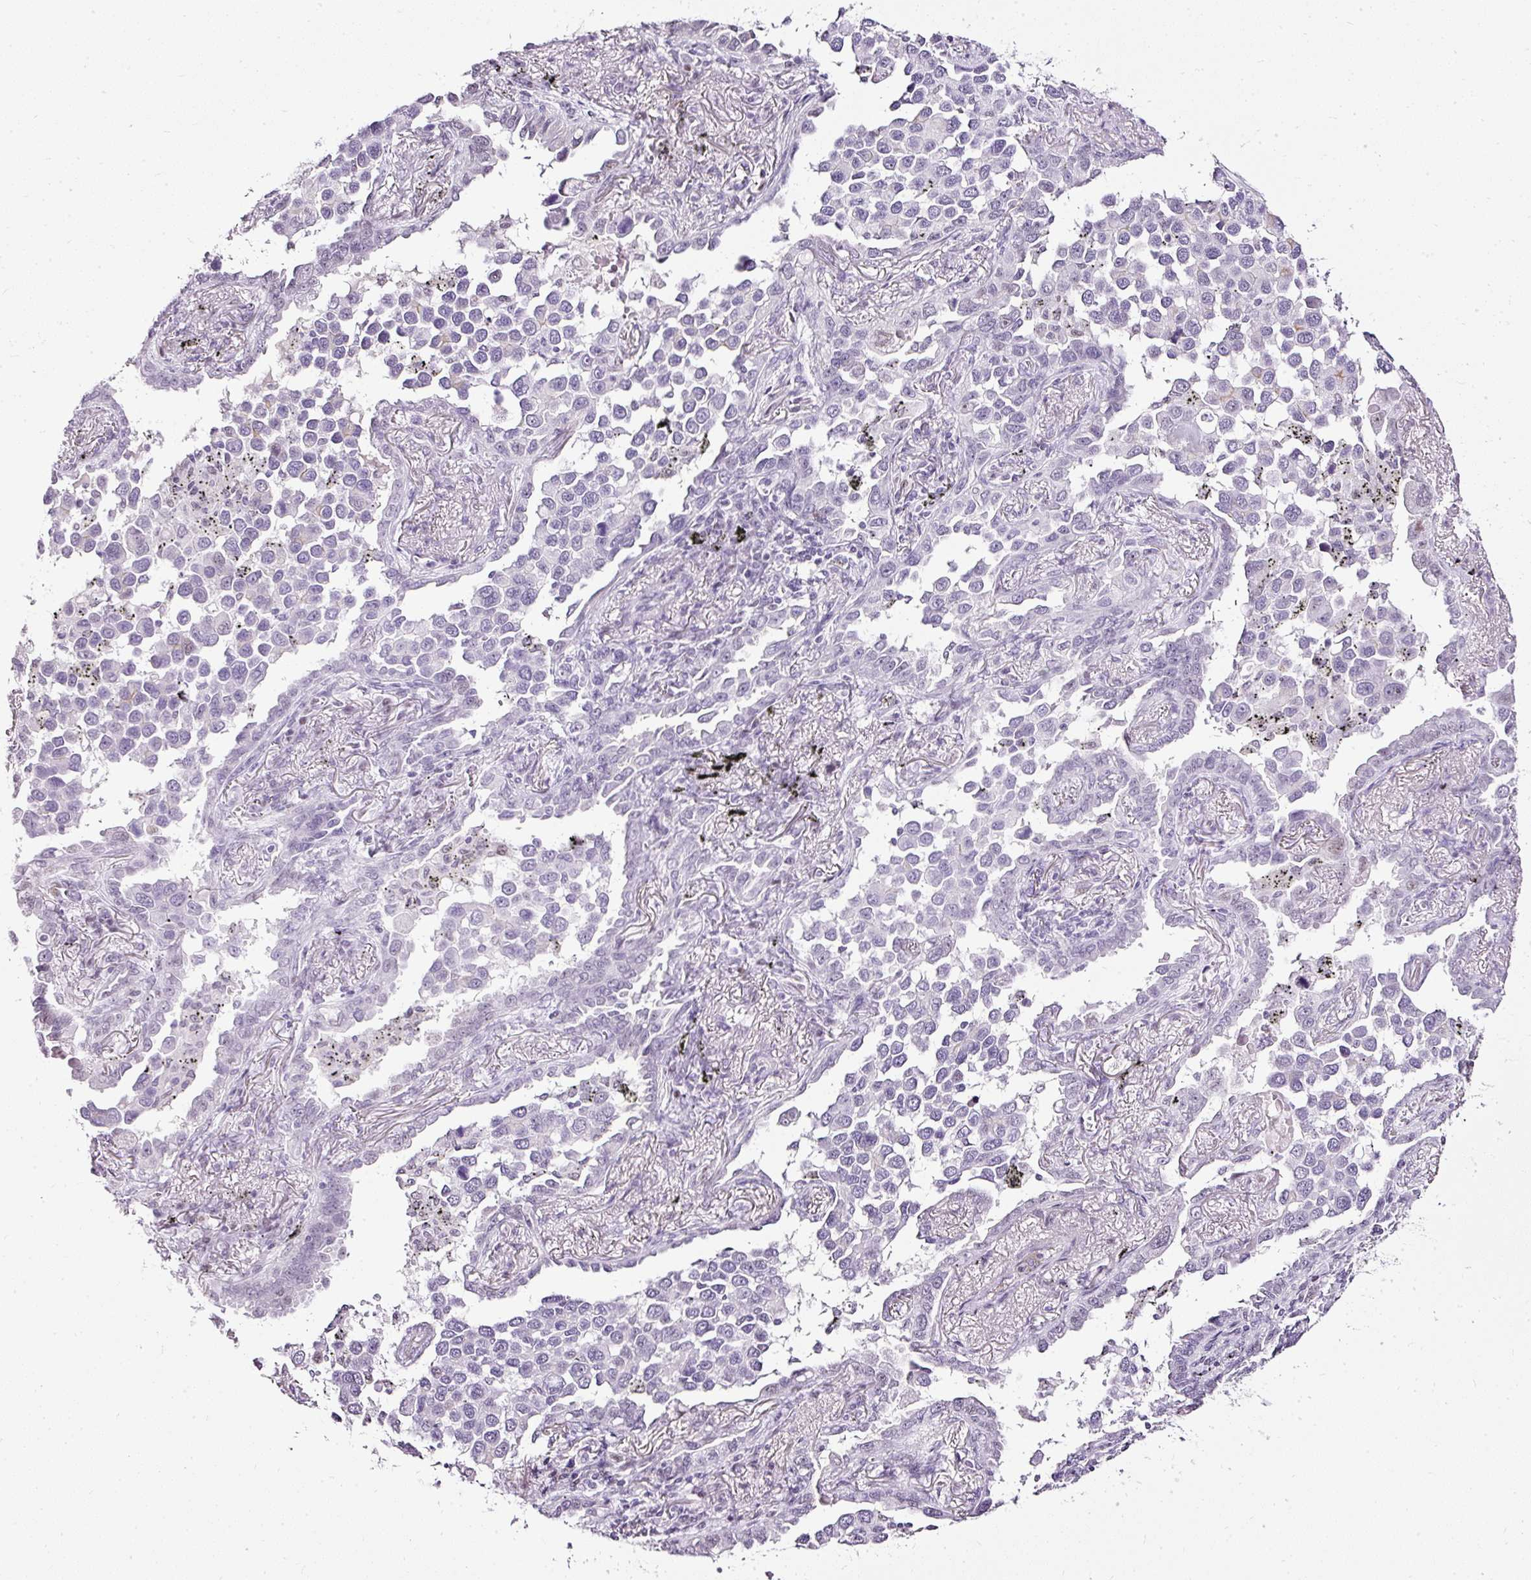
{"staining": {"intensity": "negative", "quantity": "none", "location": "none"}, "tissue": "lung cancer", "cell_type": "Tumor cells", "image_type": "cancer", "snomed": [{"axis": "morphology", "description": "Adenocarcinoma, NOS"}, {"axis": "topography", "description": "Lung"}], "caption": "Immunohistochemistry histopathology image of human lung cancer stained for a protein (brown), which reveals no expression in tumor cells. Nuclei are stained in blue.", "gene": "PDE6B", "patient": {"sex": "male", "age": 67}}